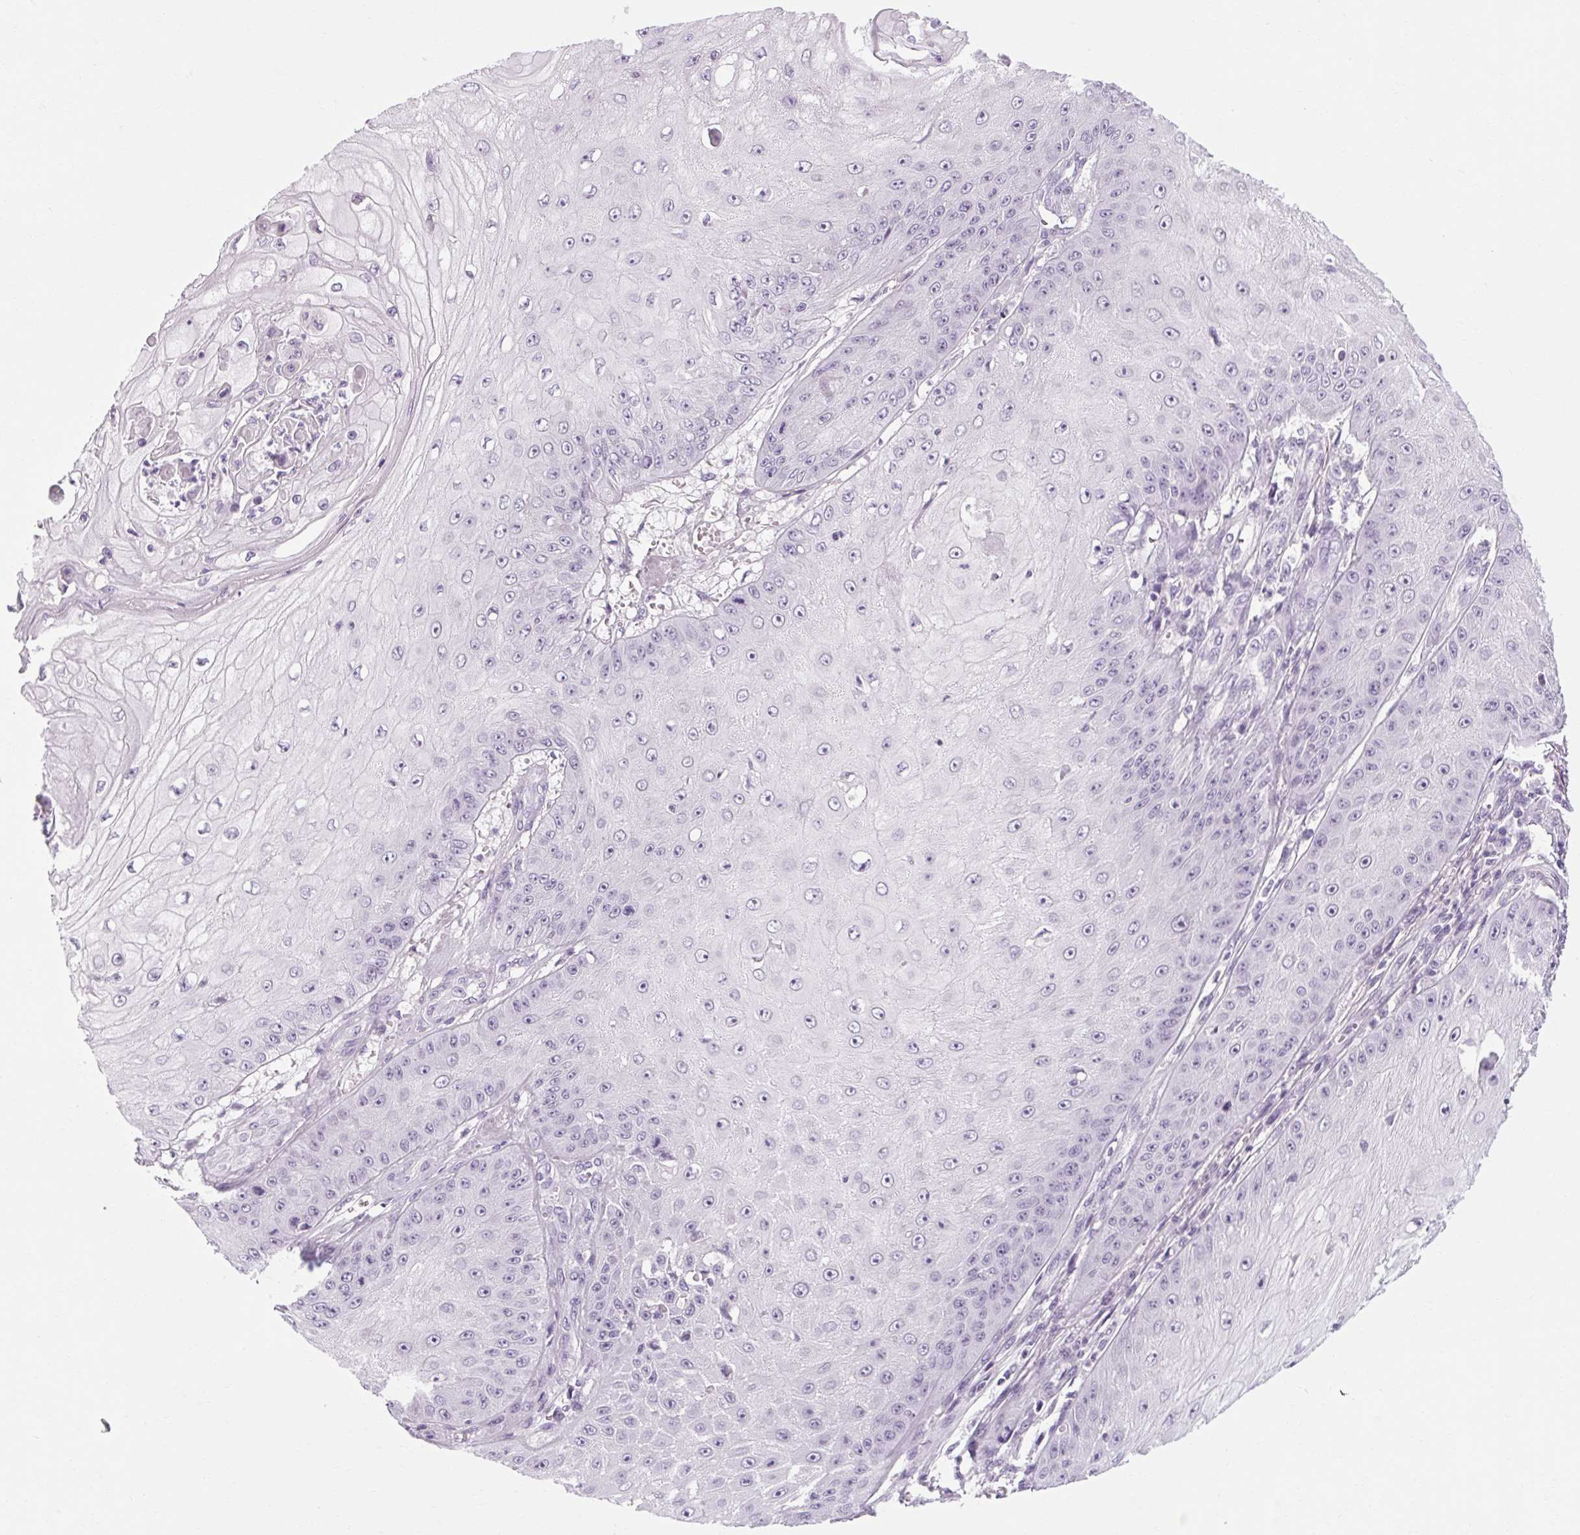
{"staining": {"intensity": "negative", "quantity": "none", "location": "none"}, "tissue": "skin cancer", "cell_type": "Tumor cells", "image_type": "cancer", "snomed": [{"axis": "morphology", "description": "Squamous cell carcinoma, NOS"}, {"axis": "topography", "description": "Skin"}], "caption": "Immunohistochemical staining of skin cancer (squamous cell carcinoma) displays no significant positivity in tumor cells.", "gene": "POMC", "patient": {"sex": "male", "age": 70}}